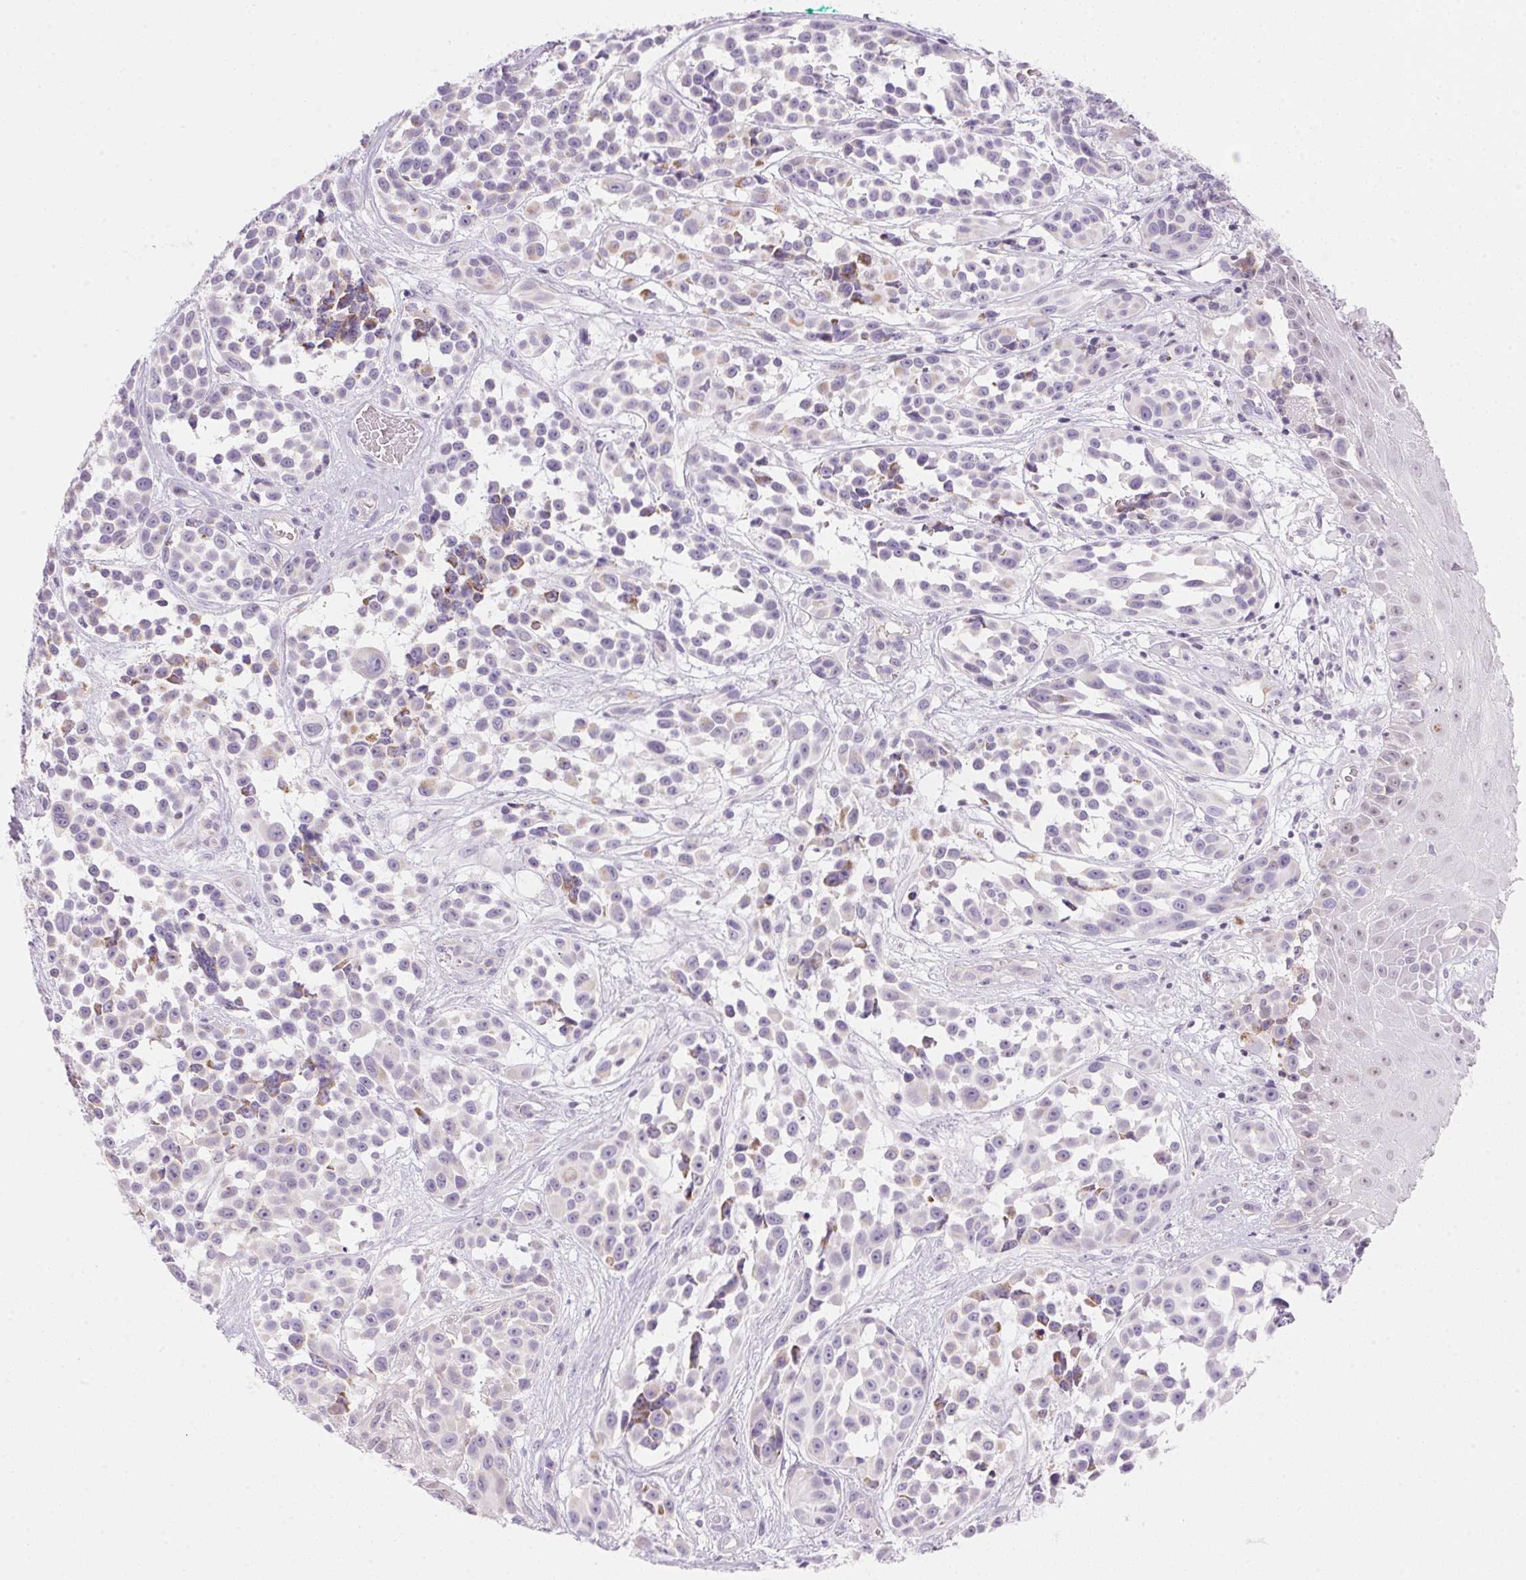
{"staining": {"intensity": "weak", "quantity": "<25%", "location": "cytoplasmic/membranous"}, "tissue": "melanoma", "cell_type": "Tumor cells", "image_type": "cancer", "snomed": [{"axis": "morphology", "description": "Malignant melanoma, NOS"}, {"axis": "topography", "description": "Skin"}], "caption": "Human melanoma stained for a protein using IHC exhibits no positivity in tumor cells.", "gene": "CYP11B1", "patient": {"sex": "female", "age": 88}}